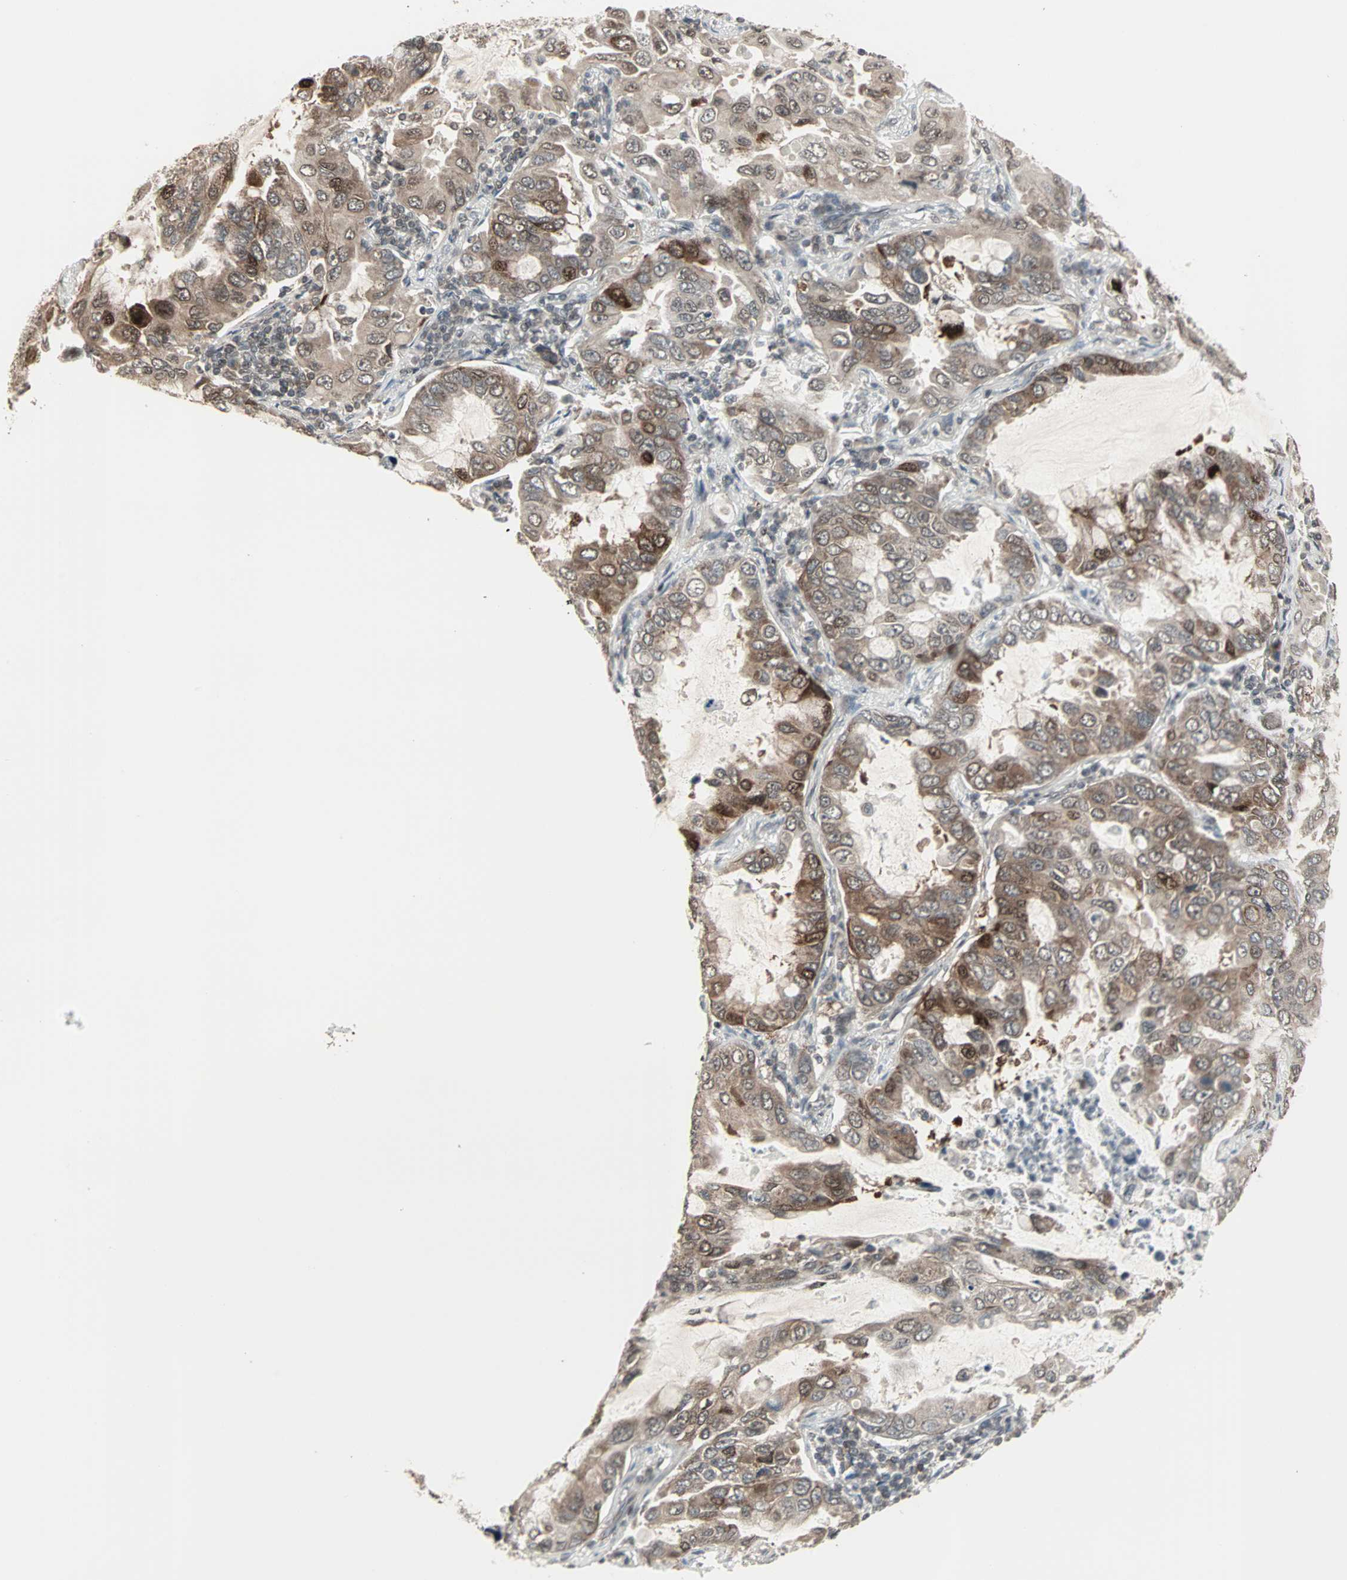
{"staining": {"intensity": "moderate", "quantity": ">75%", "location": "cytoplasmic/membranous,nuclear"}, "tissue": "lung cancer", "cell_type": "Tumor cells", "image_type": "cancer", "snomed": [{"axis": "morphology", "description": "Adenocarcinoma, NOS"}, {"axis": "topography", "description": "Lung"}], "caption": "The image demonstrates a brown stain indicating the presence of a protein in the cytoplasmic/membranous and nuclear of tumor cells in adenocarcinoma (lung).", "gene": "CBLC", "patient": {"sex": "male", "age": 64}}